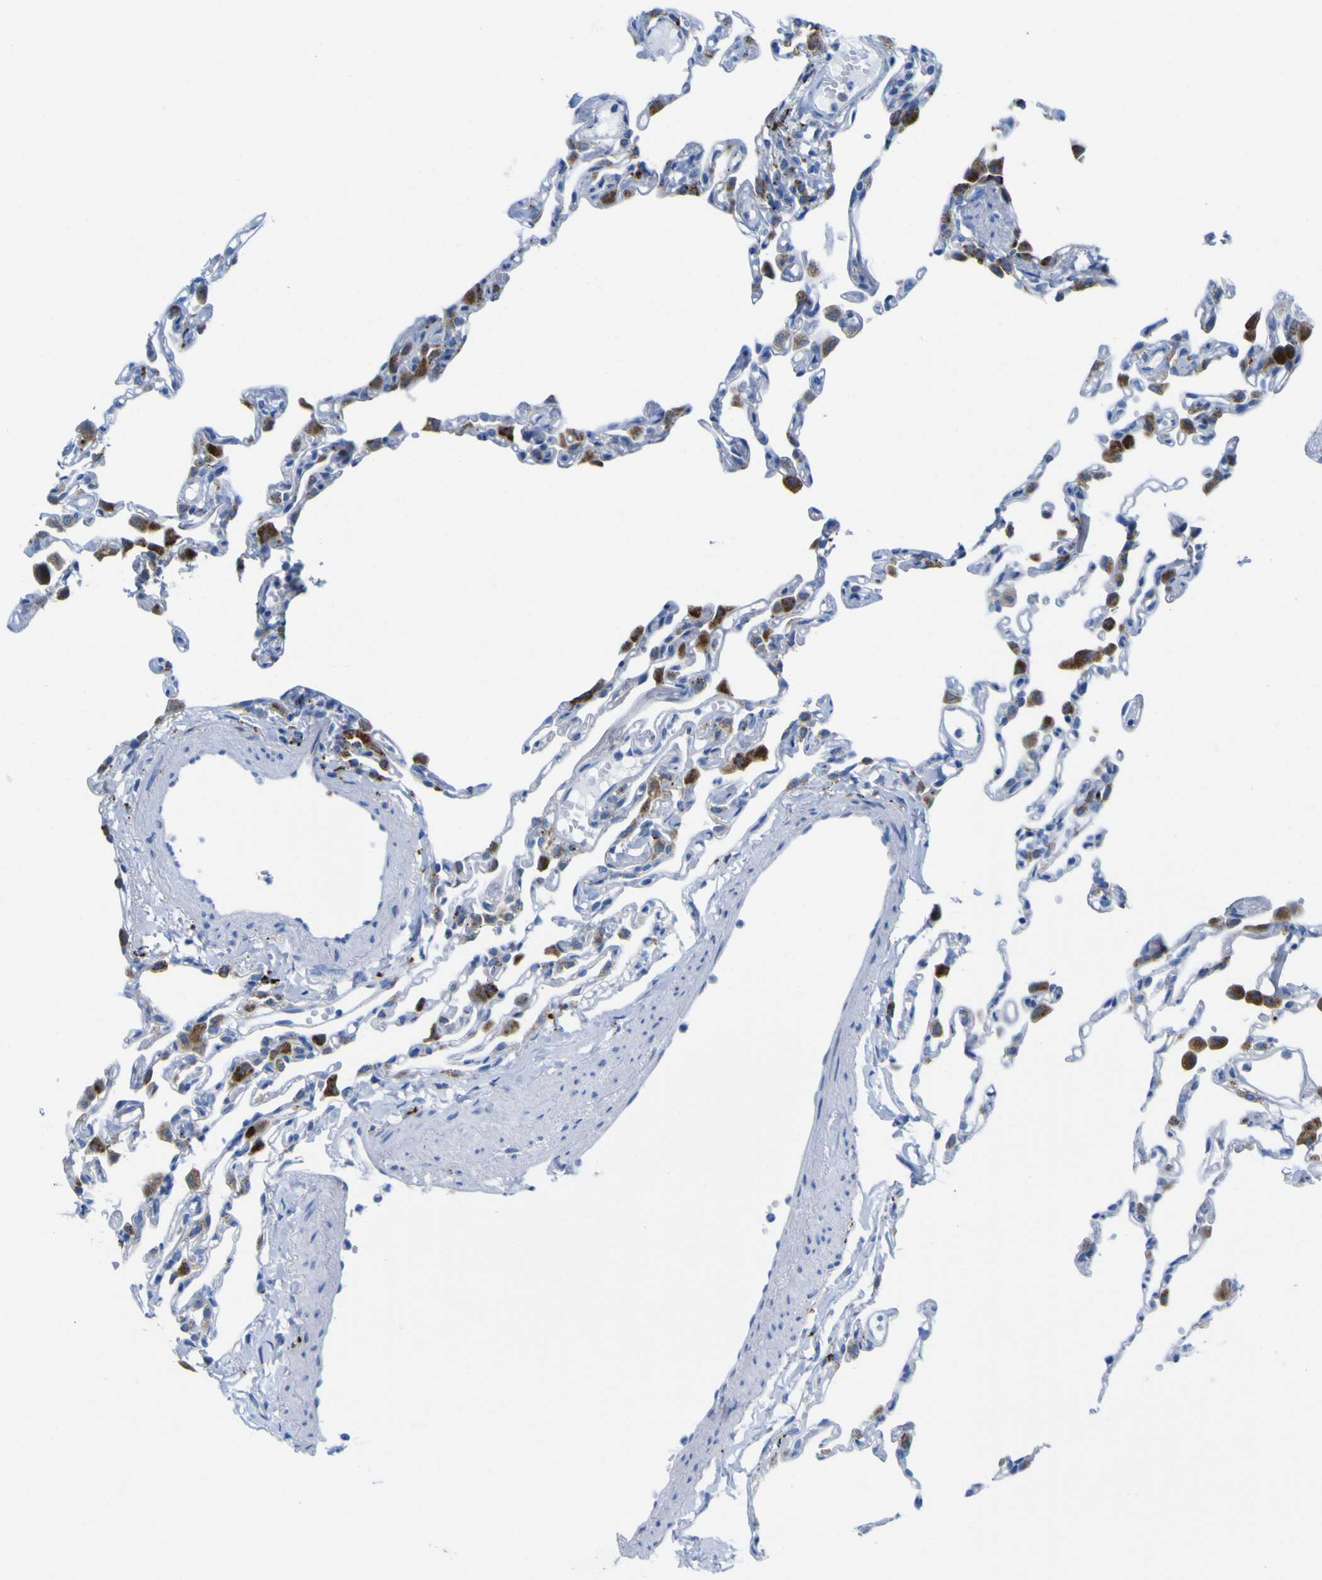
{"staining": {"intensity": "moderate", "quantity": "<25%", "location": "cytoplasmic/membranous"}, "tissue": "lung", "cell_type": "Alveolar cells", "image_type": "normal", "snomed": [{"axis": "morphology", "description": "Normal tissue, NOS"}, {"axis": "topography", "description": "Lung"}], "caption": "Moderate cytoplasmic/membranous protein staining is identified in approximately <25% of alveolar cells in lung.", "gene": "PLD3", "patient": {"sex": "female", "age": 49}}